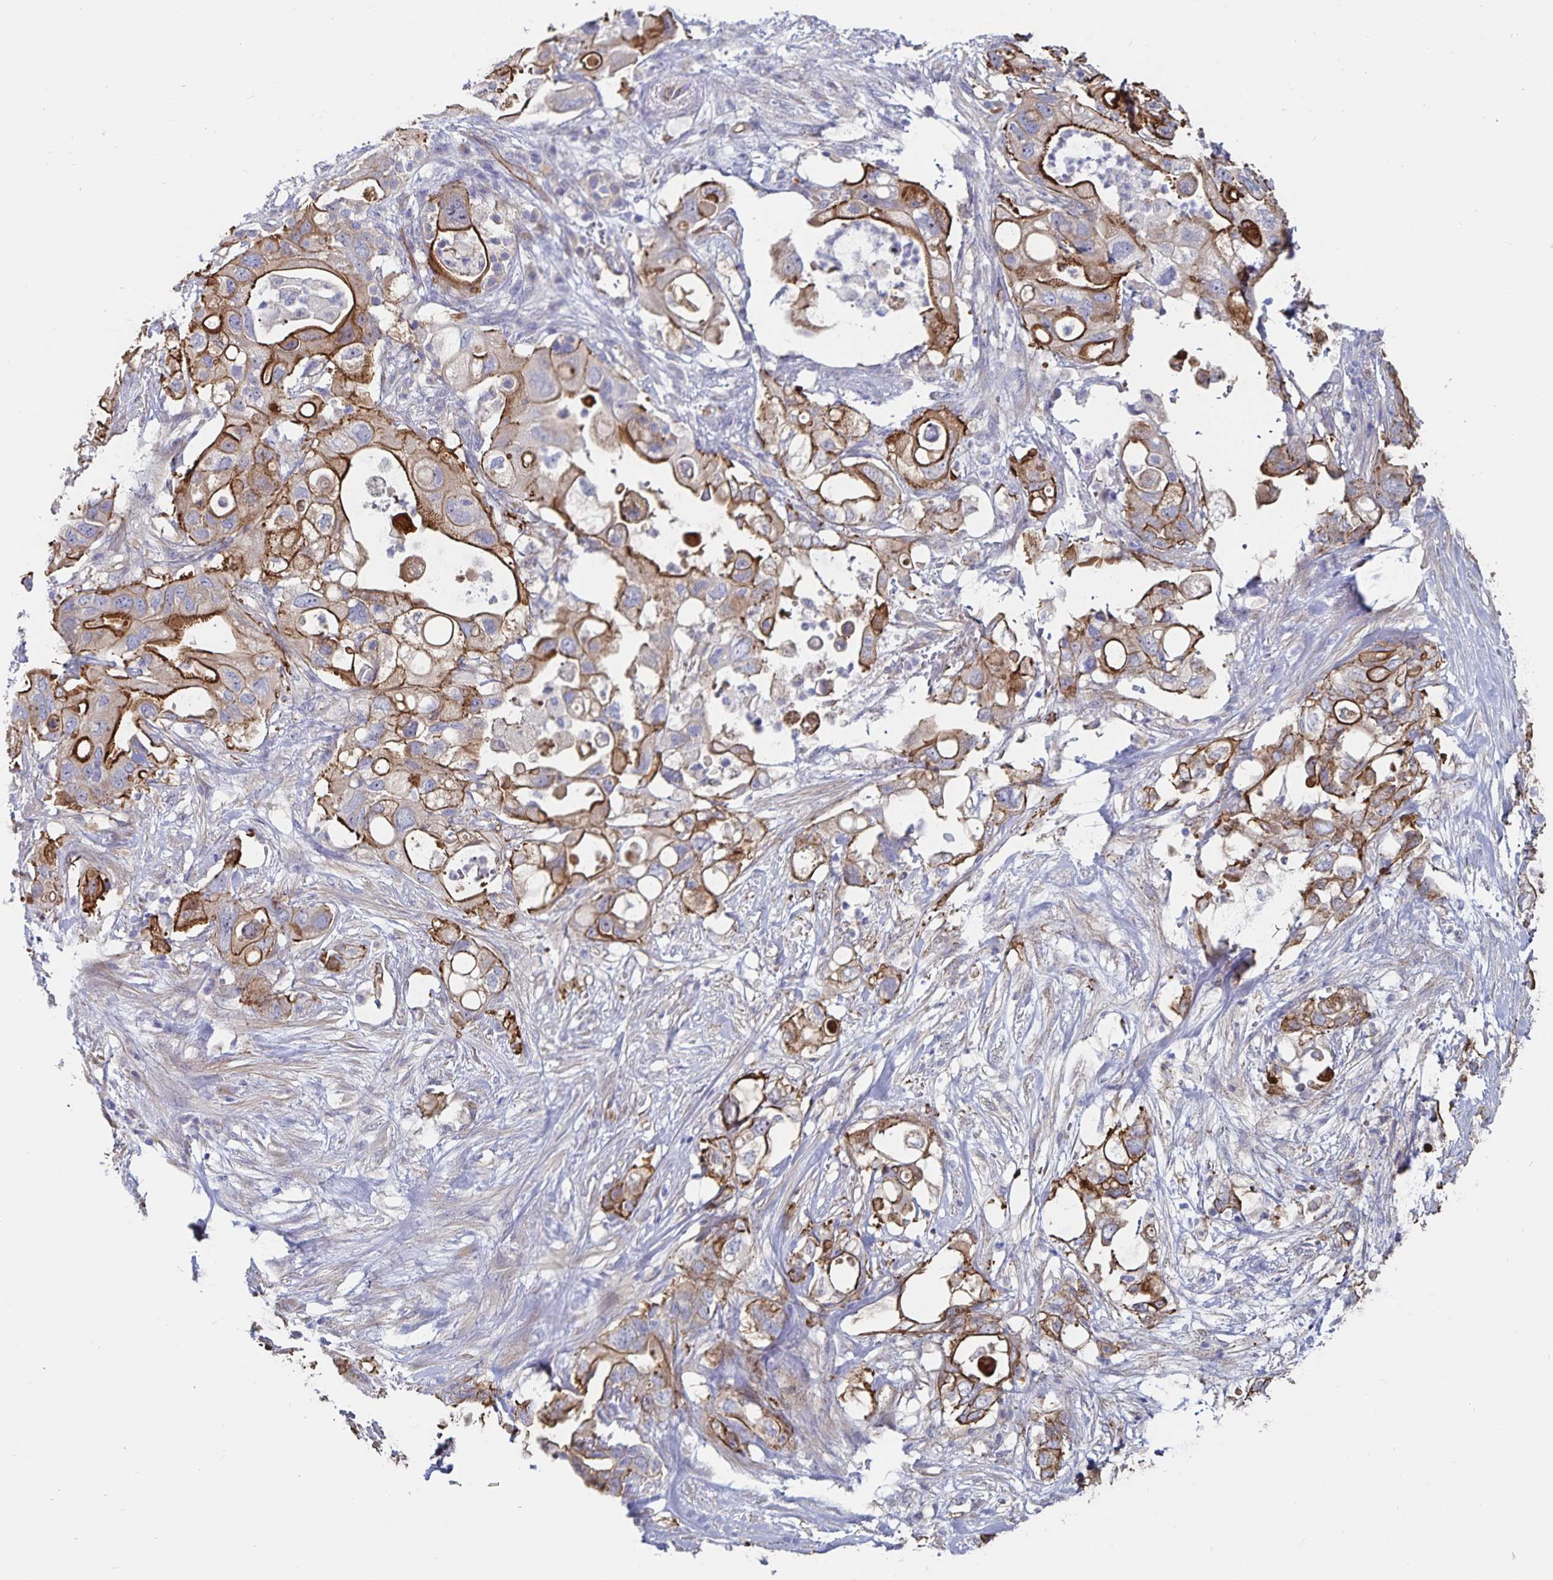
{"staining": {"intensity": "strong", "quantity": "25%-75%", "location": "cytoplasmic/membranous"}, "tissue": "pancreatic cancer", "cell_type": "Tumor cells", "image_type": "cancer", "snomed": [{"axis": "morphology", "description": "Adenocarcinoma, NOS"}, {"axis": "topography", "description": "Pancreas"}], "caption": "Immunohistochemistry histopathology image of neoplastic tissue: human pancreatic adenocarcinoma stained using immunohistochemistry reveals high levels of strong protein expression localized specifically in the cytoplasmic/membranous of tumor cells, appearing as a cytoplasmic/membranous brown color.", "gene": "SSTR1", "patient": {"sex": "female", "age": 72}}